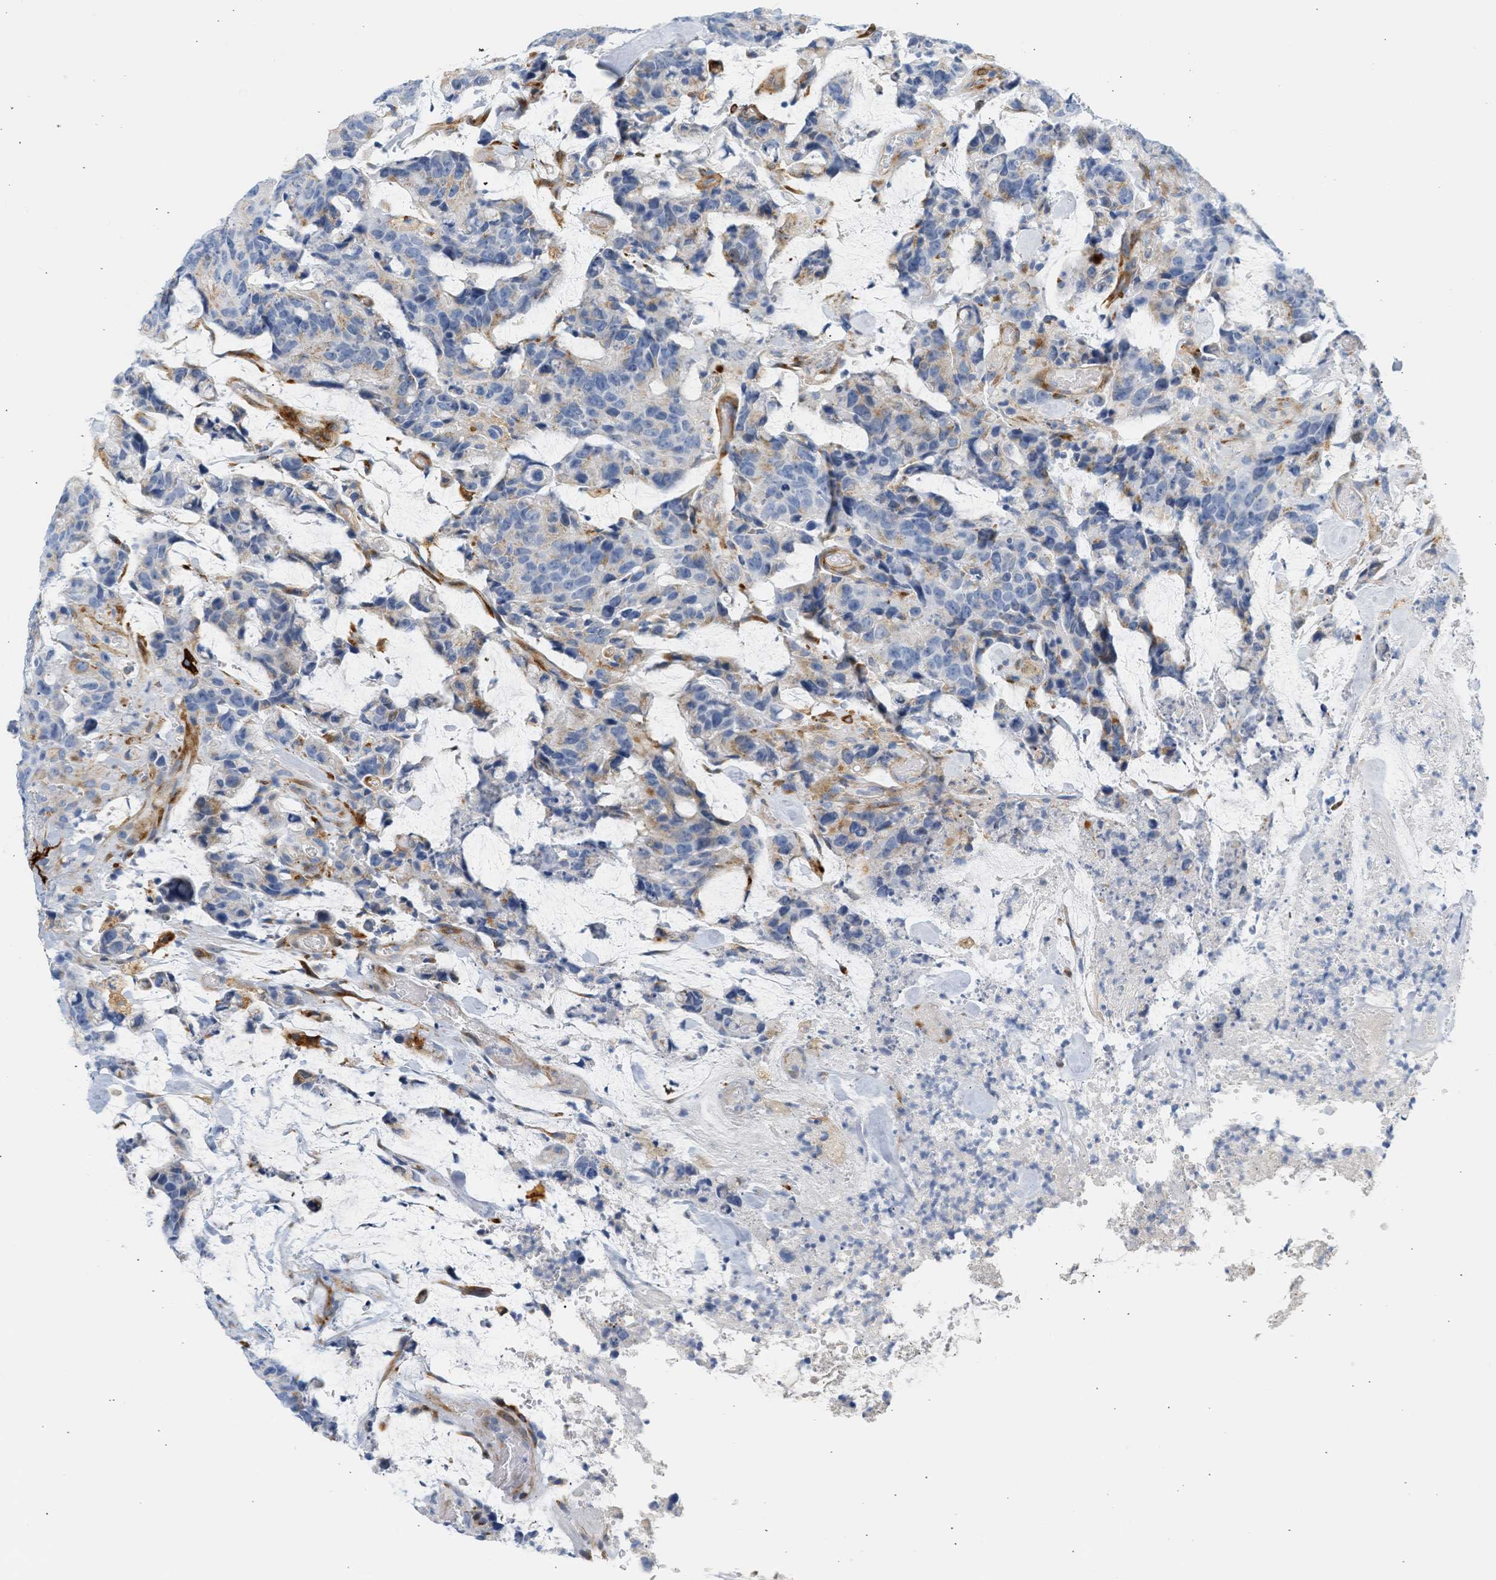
{"staining": {"intensity": "negative", "quantity": "none", "location": "none"}, "tissue": "colorectal cancer", "cell_type": "Tumor cells", "image_type": "cancer", "snomed": [{"axis": "morphology", "description": "Adenocarcinoma, NOS"}, {"axis": "topography", "description": "Colon"}], "caption": "A photomicrograph of human colorectal cancer (adenocarcinoma) is negative for staining in tumor cells.", "gene": "SLC30A7", "patient": {"sex": "female", "age": 86}}